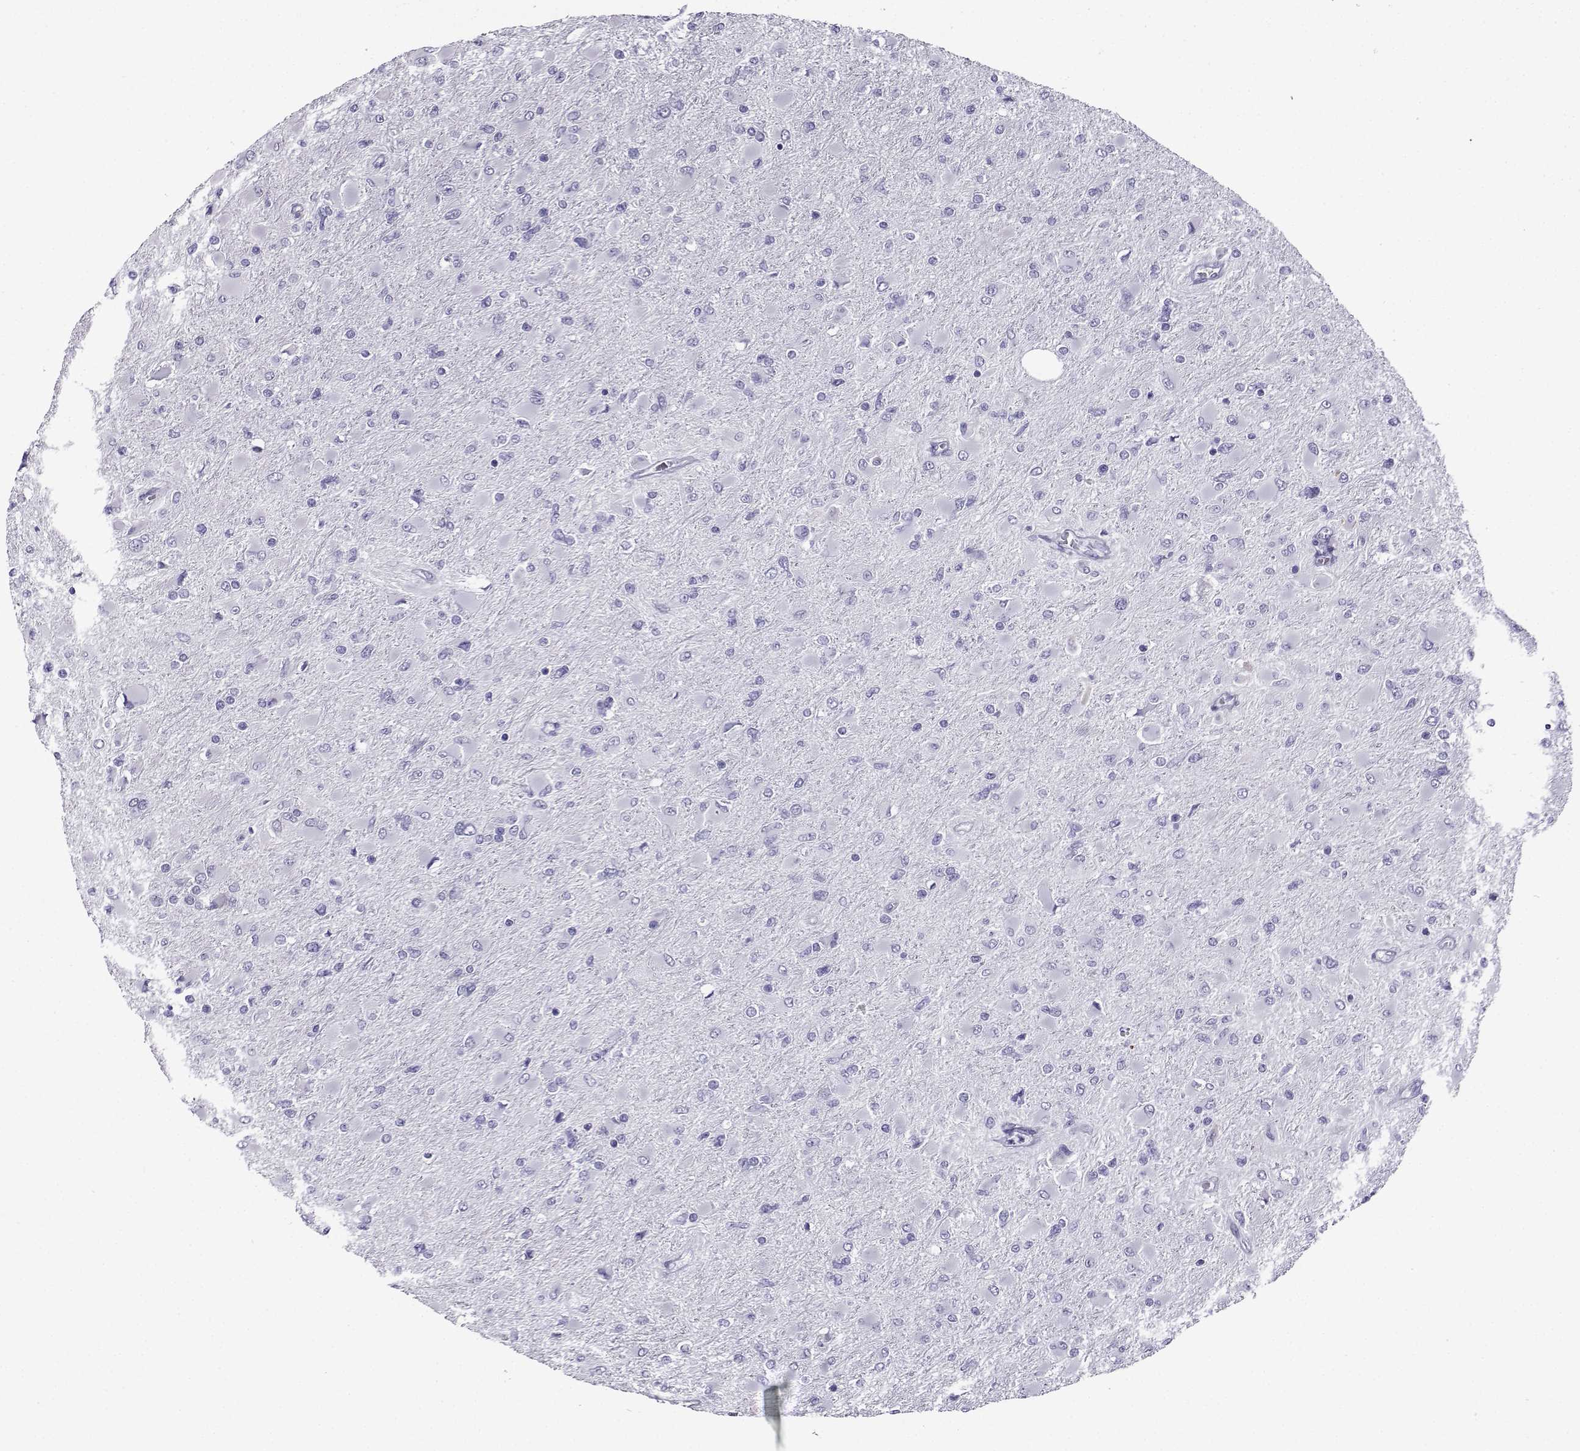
{"staining": {"intensity": "negative", "quantity": "none", "location": "none"}, "tissue": "glioma", "cell_type": "Tumor cells", "image_type": "cancer", "snomed": [{"axis": "morphology", "description": "Glioma, malignant, High grade"}, {"axis": "topography", "description": "Cerebral cortex"}], "caption": "The photomicrograph shows no significant expression in tumor cells of malignant glioma (high-grade).", "gene": "CRYBB1", "patient": {"sex": "female", "age": 36}}